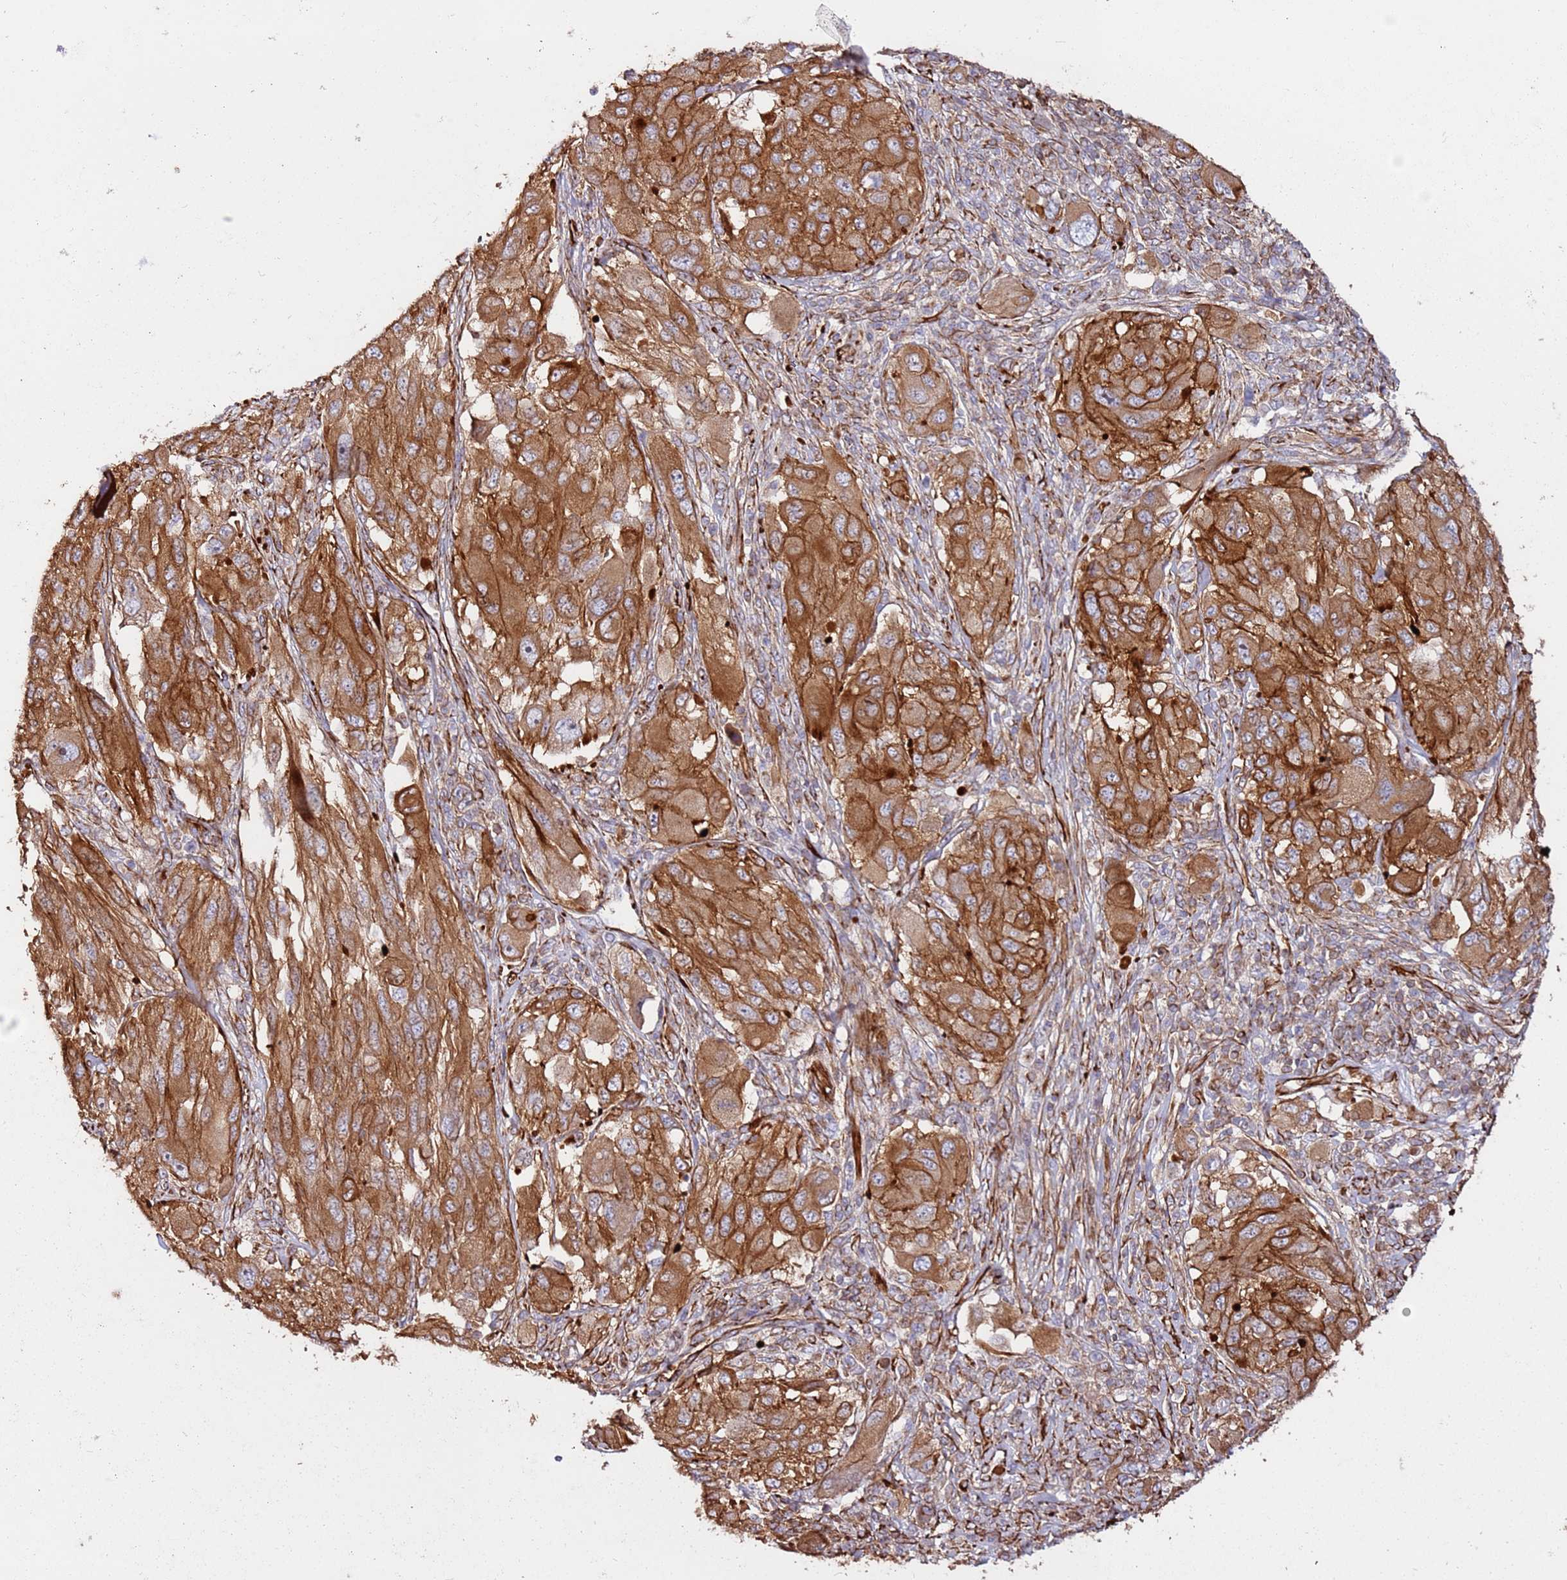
{"staining": {"intensity": "moderate", "quantity": ">75%", "location": "cytoplasmic/membranous"}, "tissue": "melanoma", "cell_type": "Tumor cells", "image_type": "cancer", "snomed": [{"axis": "morphology", "description": "Malignant melanoma, NOS"}, {"axis": "topography", "description": "Skin"}], "caption": "Protein expression analysis of human melanoma reveals moderate cytoplasmic/membranous expression in about >75% of tumor cells.", "gene": "MRGPRE", "patient": {"sex": "female", "age": 91}}